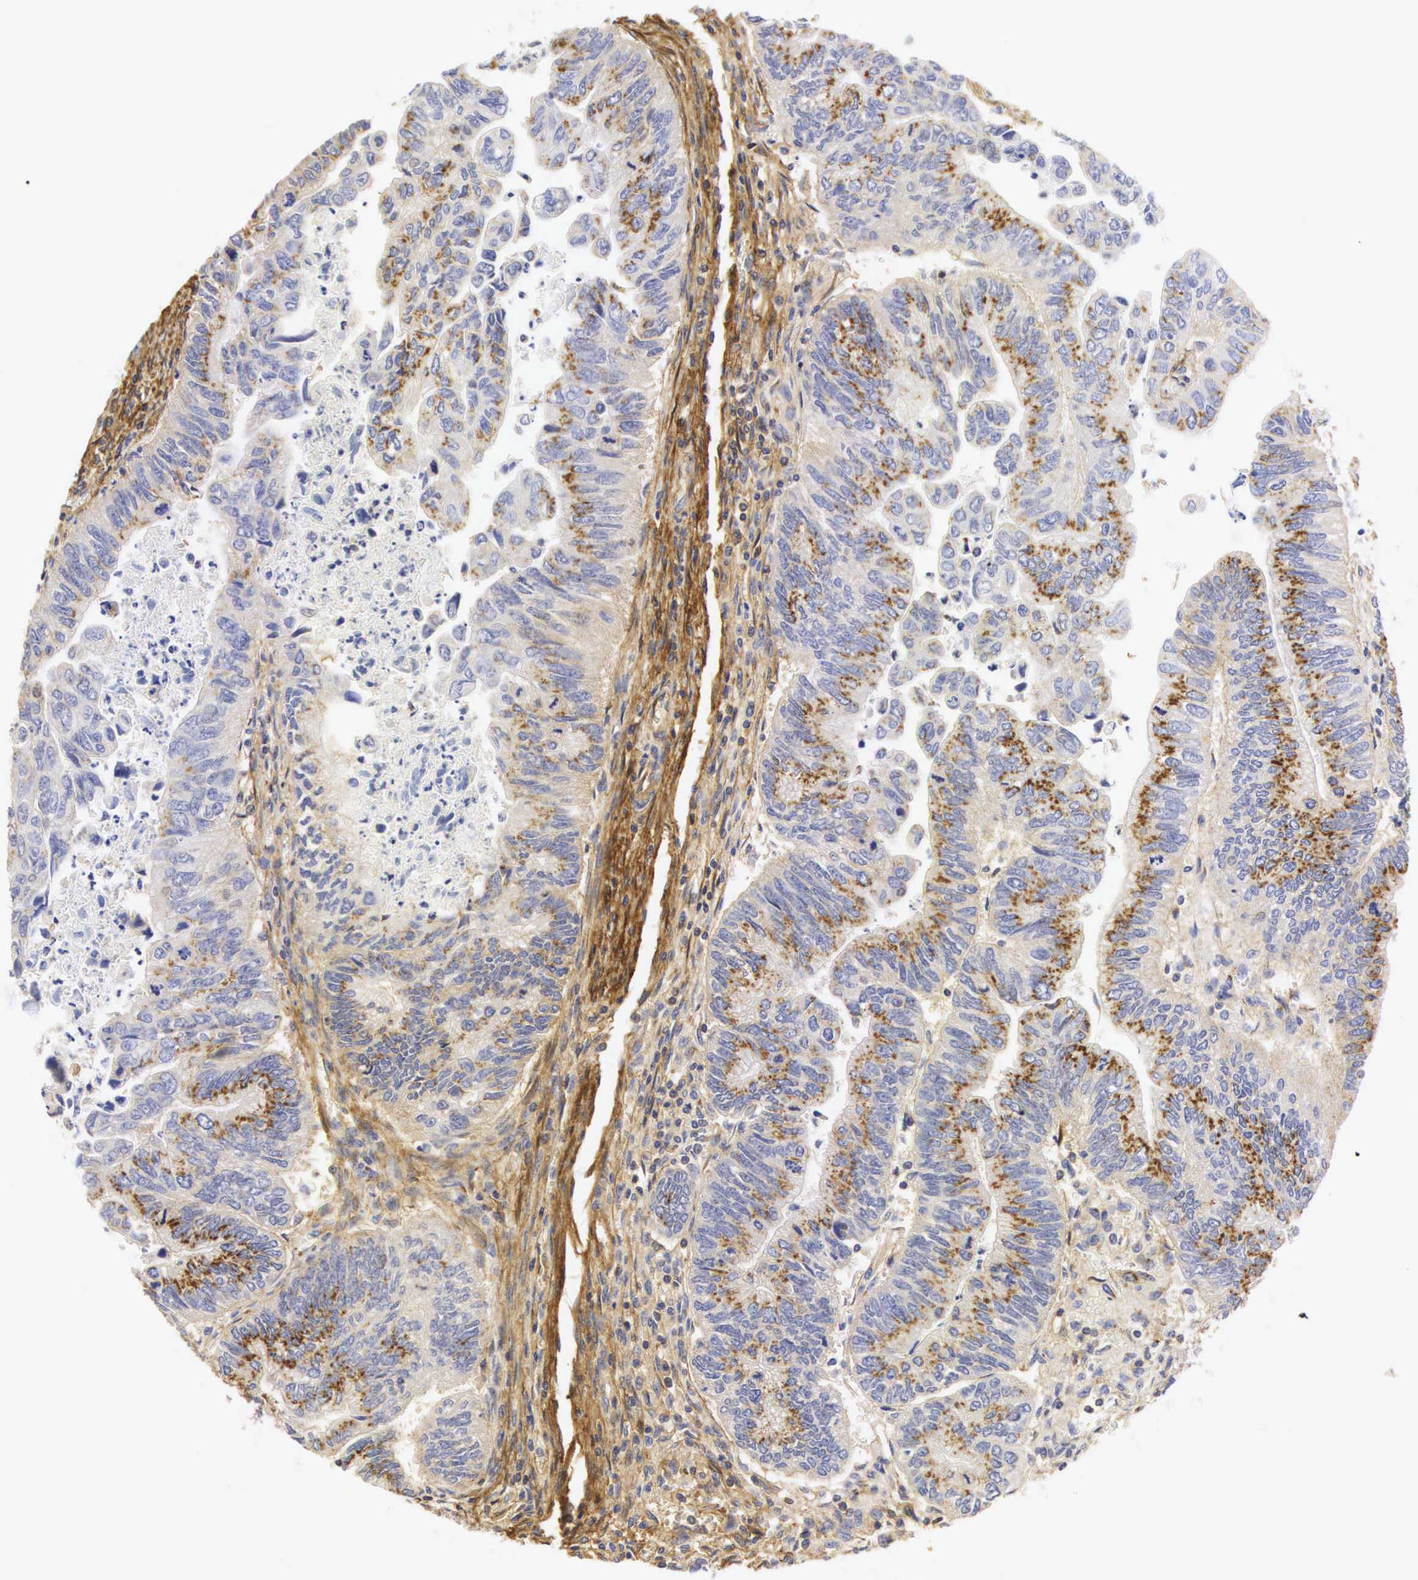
{"staining": {"intensity": "moderate", "quantity": "25%-75%", "location": "cytoplasmic/membranous"}, "tissue": "colorectal cancer", "cell_type": "Tumor cells", "image_type": "cancer", "snomed": [{"axis": "morphology", "description": "Adenocarcinoma, NOS"}, {"axis": "topography", "description": "Colon"}], "caption": "Brown immunohistochemical staining in colorectal adenocarcinoma shows moderate cytoplasmic/membranous expression in approximately 25%-75% of tumor cells. The protein of interest is shown in brown color, while the nuclei are stained blue.", "gene": "CD99", "patient": {"sex": "female", "age": 11}}